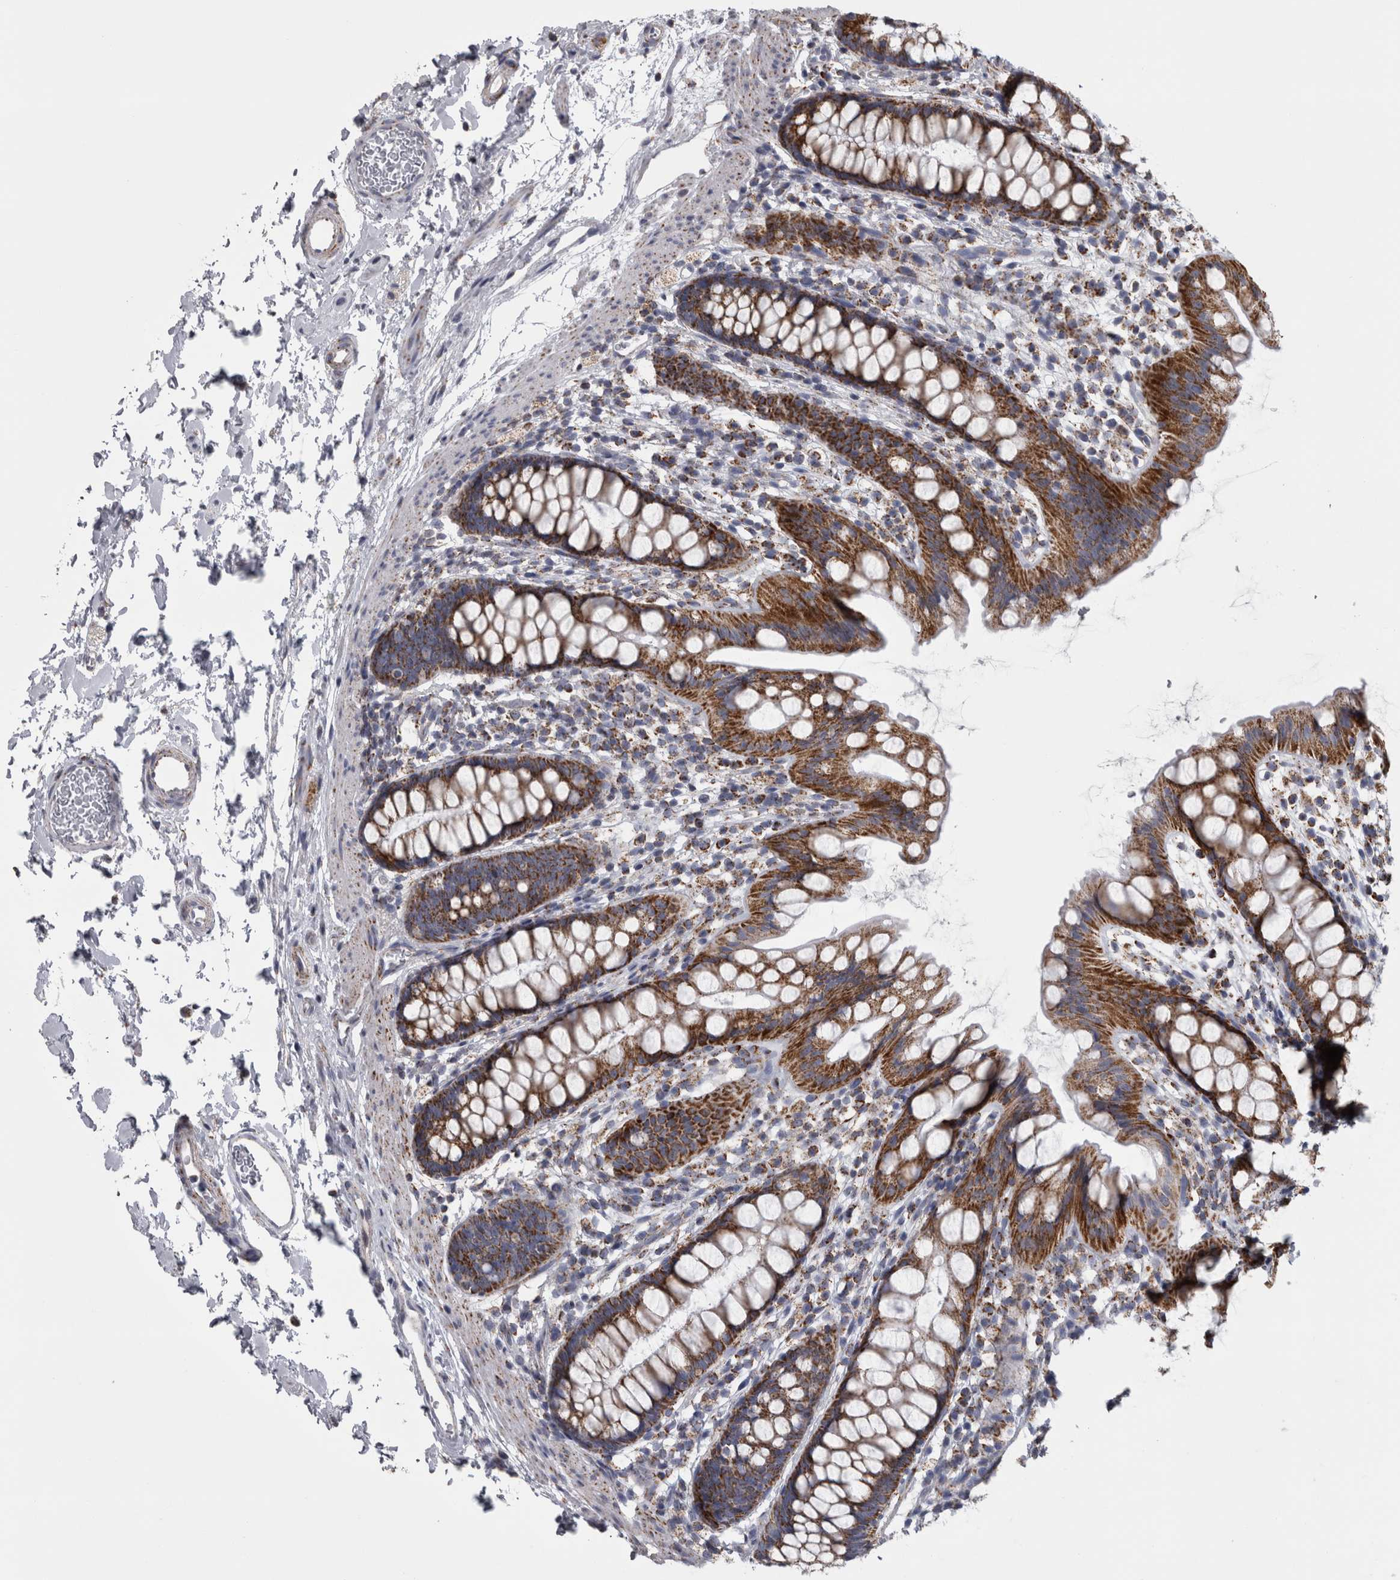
{"staining": {"intensity": "strong", "quantity": ">75%", "location": "cytoplasmic/membranous"}, "tissue": "rectum", "cell_type": "Glandular cells", "image_type": "normal", "snomed": [{"axis": "morphology", "description": "Normal tissue, NOS"}, {"axis": "topography", "description": "Rectum"}], "caption": "Rectum stained with DAB (3,3'-diaminobenzidine) immunohistochemistry (IHC) exhibits high levels of strong cytoplasmic/membranous staining in approximately >75% of glandular cells.", "gene": "DBT", "patient": {"sex": "female", "age": 65}}